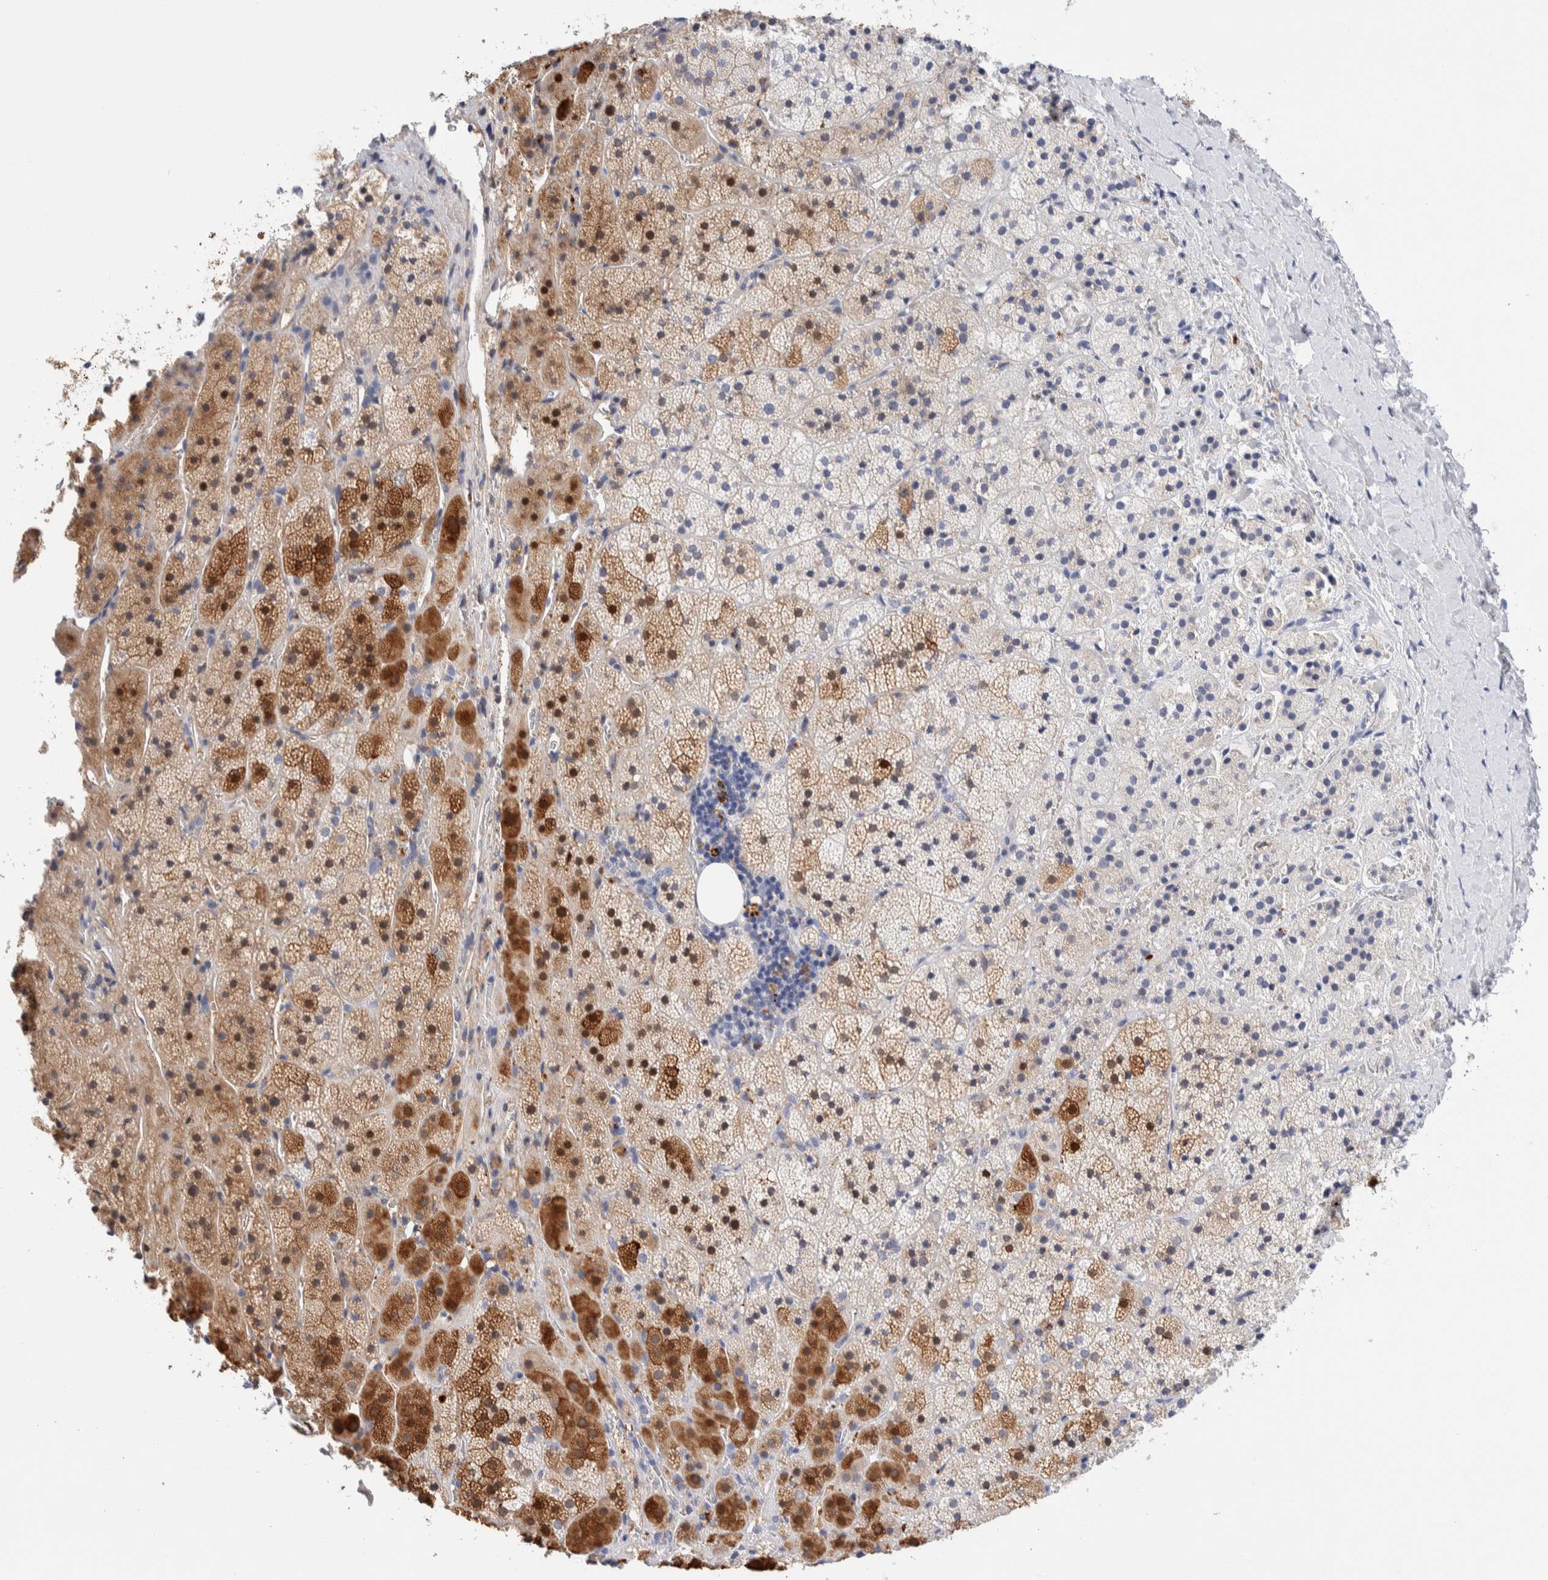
{"staining": {"intensity": "moderate", "quantity": ">75%", "location": "cytoplasmic/membranous,nuclear"}, "tissue": "adrenal gland", "cell_type": "Glandular cells", "image_type": "normal", "snomed": [{"axis": "morphology", "description": "Normal tissue, NOS"}, {"axis": "topography", "description": "Adrenal gland"}], "caption": "A brown stain labels moderate cytoplasmic/membranous,nuclear positivity of a protein in glandular cells of normal adrenal gland.", "gene": "METRNL", "patient": {"sex": "female", "age": 44}}